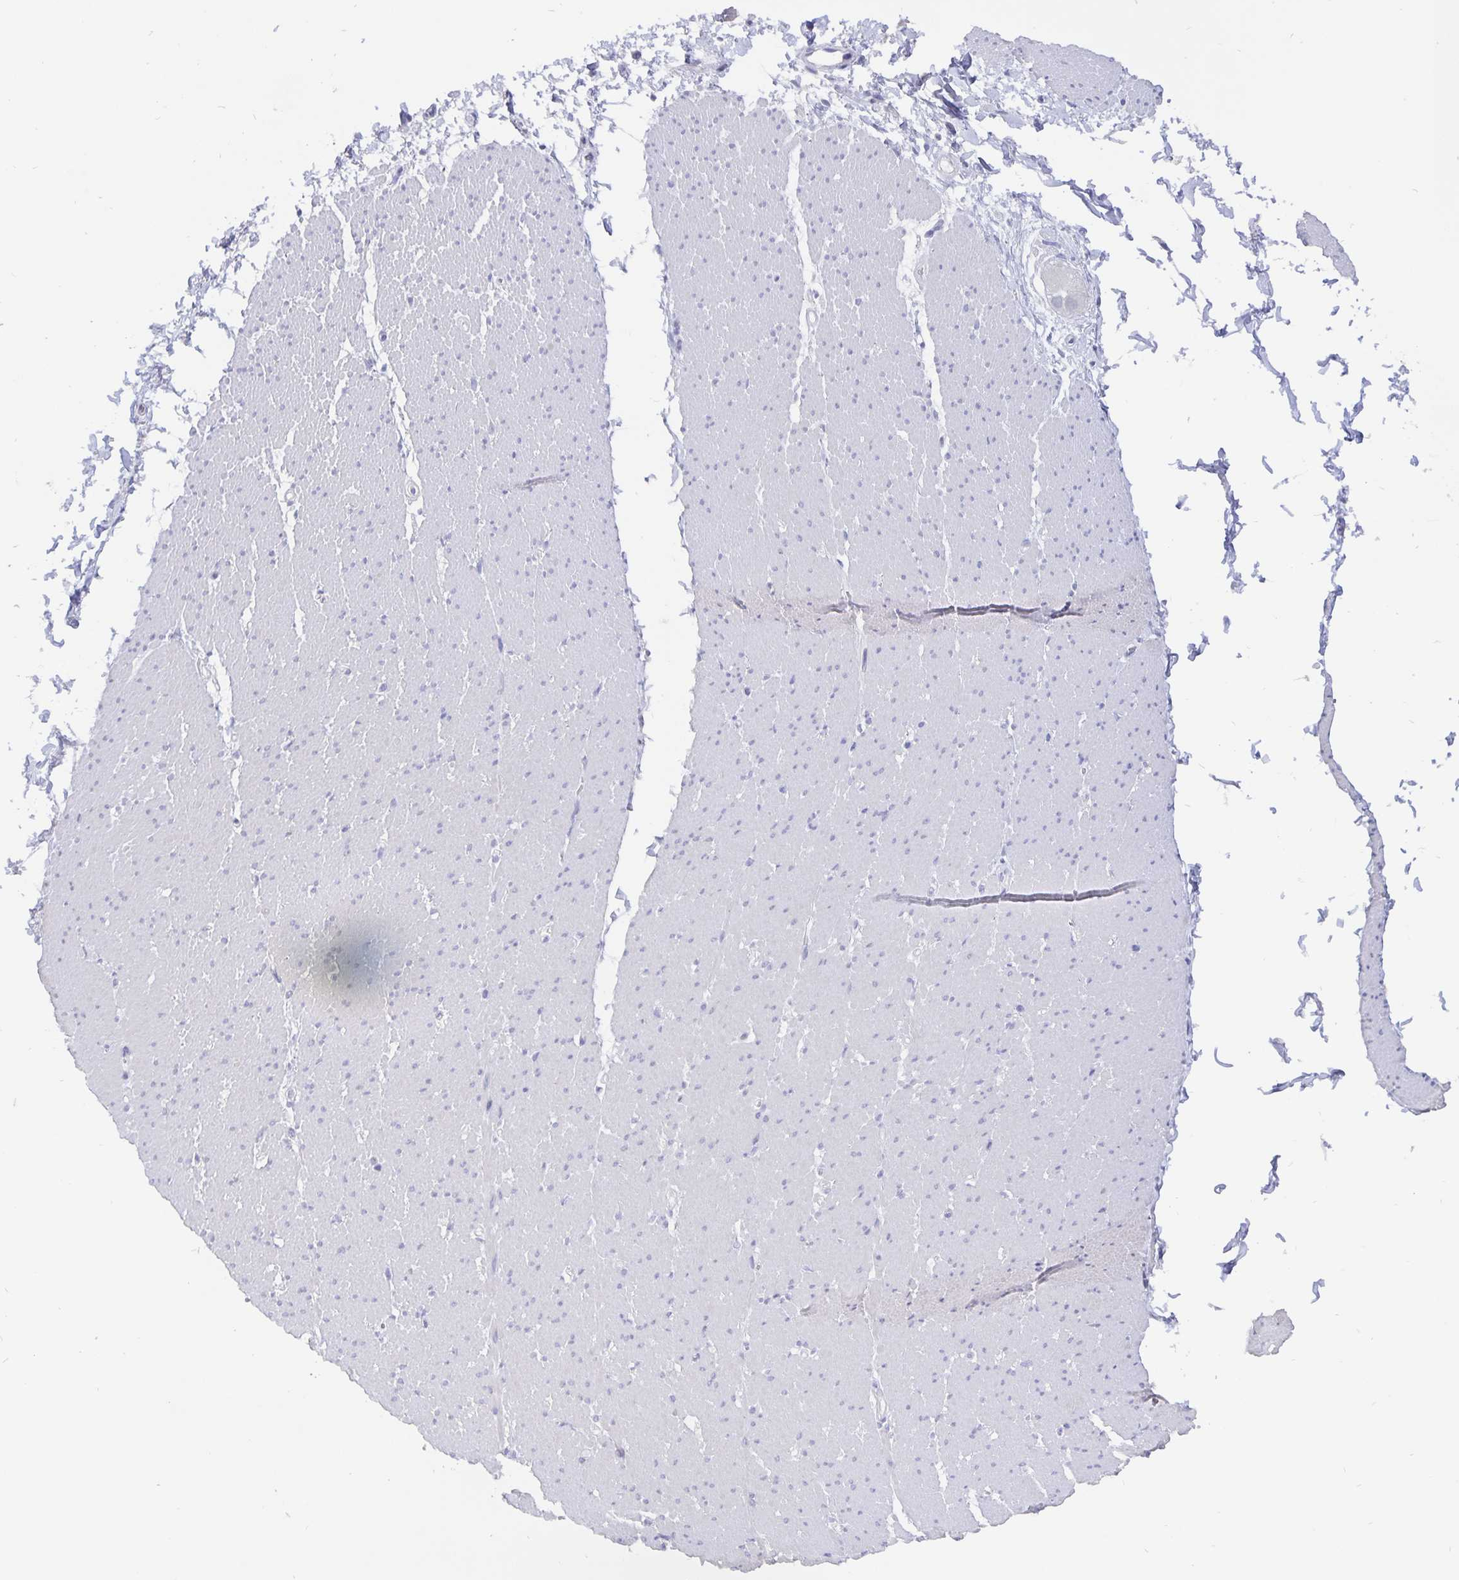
{"staining": {"intensity": "negative", "quantity": "none", "location": "none"}, "tissue": "smooth muscle", "cell_type": "Smooth muscle cells", "image_type": "normal", "snomed": [{"axis": "morphology", "description": "Normal tissue, NOS"}, {"axis": "topography", "description": "Smooth muscle"}, {"axis": "topography", "description": "Rectum"}], "caption": "IHC micrograph of benign smooth muscle: smooth muscle stained with DAB demonstrates no significant protein positivity in smooth muscle cells.", "gene": "SMOC1", "patient": {"sex": "male", "age": 53}}